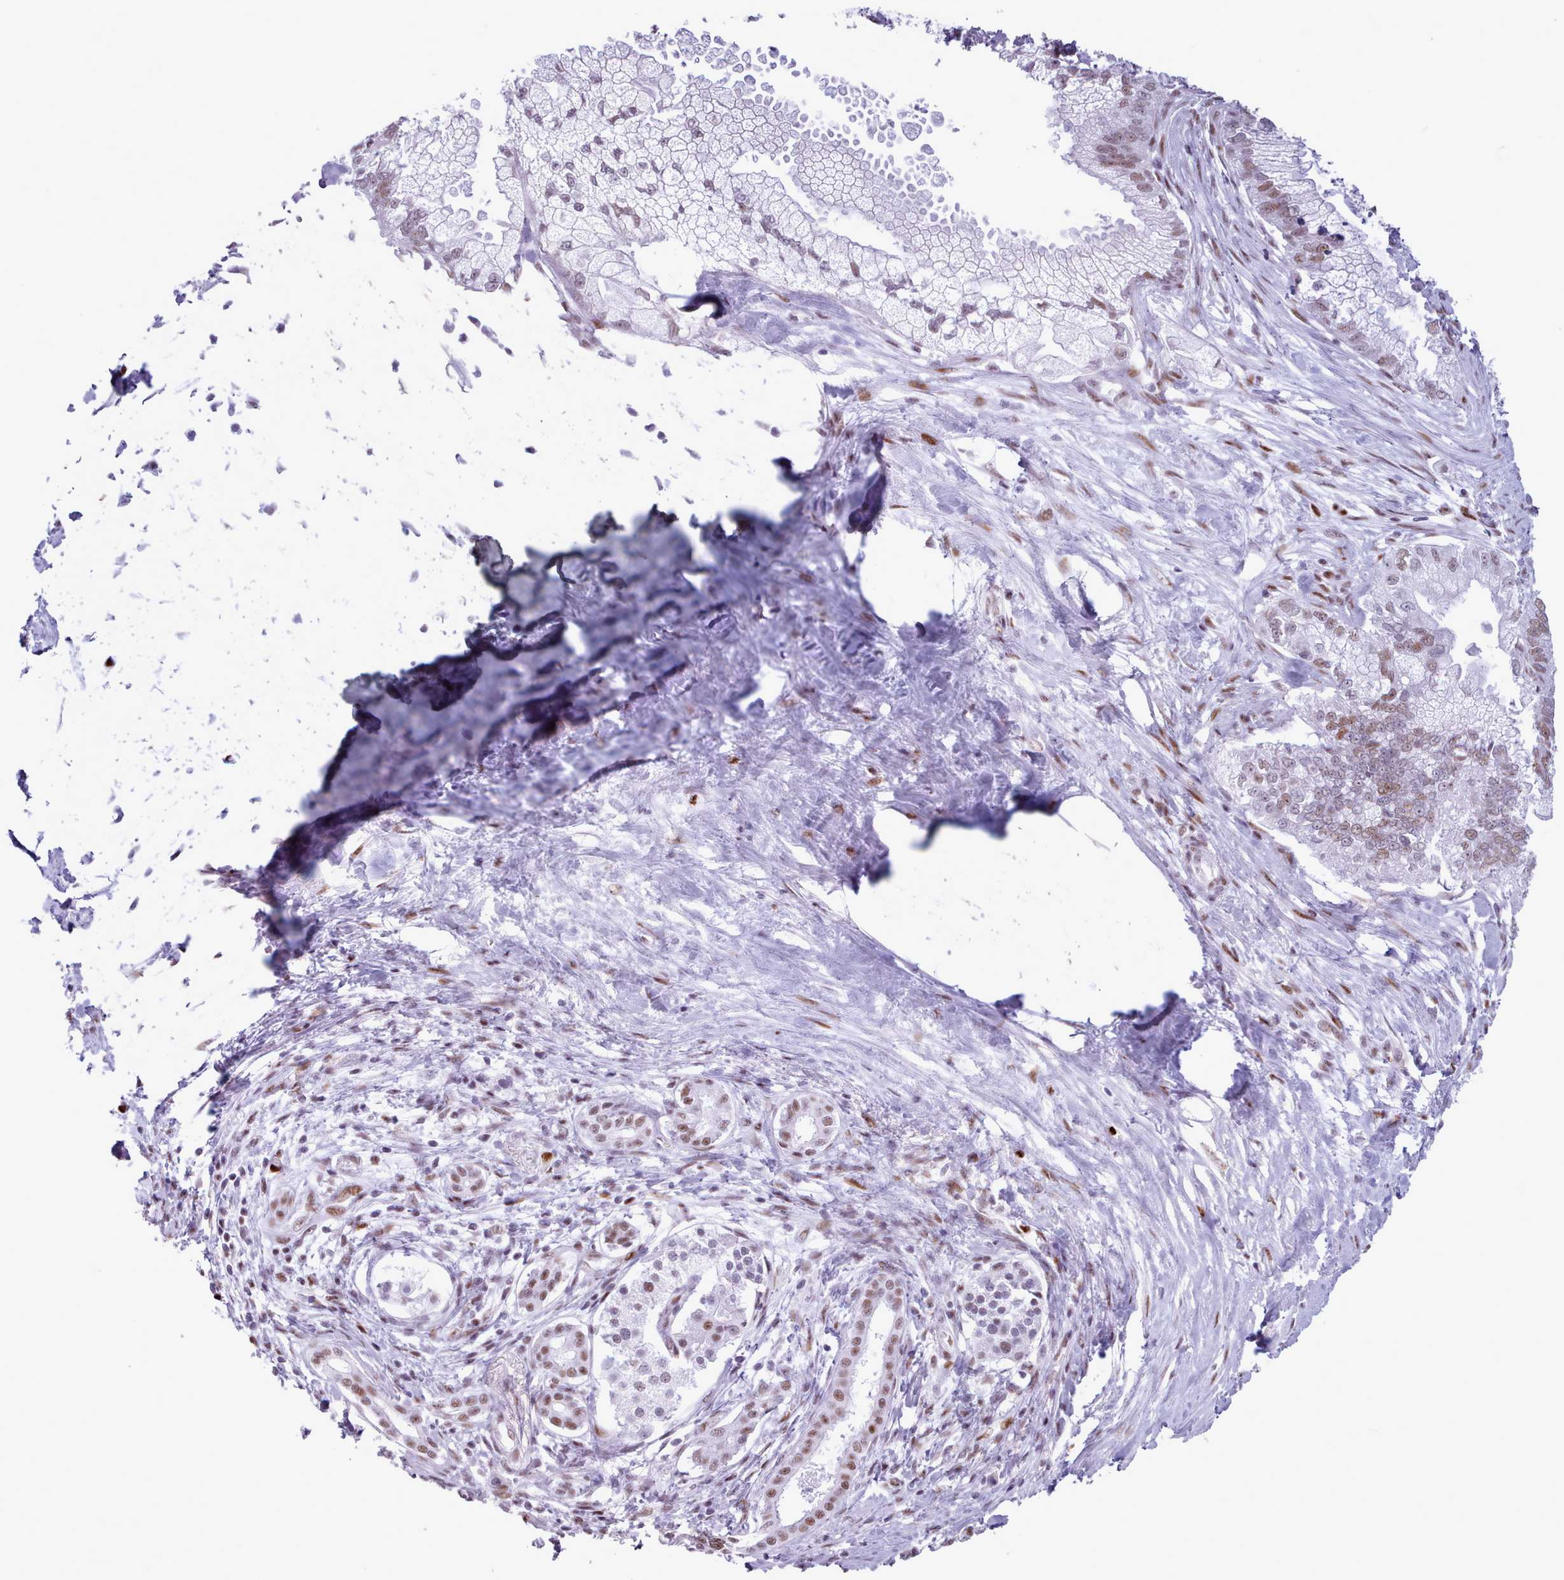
{"staining": {"intensity": "moderate", "quantity": "25%-75%", "location": "nuclear"}, "tissue": "pancreatic cancer", "cell_type": "Tumor cells", "image_type": "cancer", "snomed": [{"axis": "morphology", "description": "Adenocarcinoma, NOS"}, {"axis": "topography", "description": "Pancreas"}], "caption": "This is a histology image of immunohistochemistry (IHC) staining of pancreatic cancer, which shows moderate staining in the nuclear of tumor cells.", "gene": "SRSF4", "patient": {"sex": "male", "age": 70}}